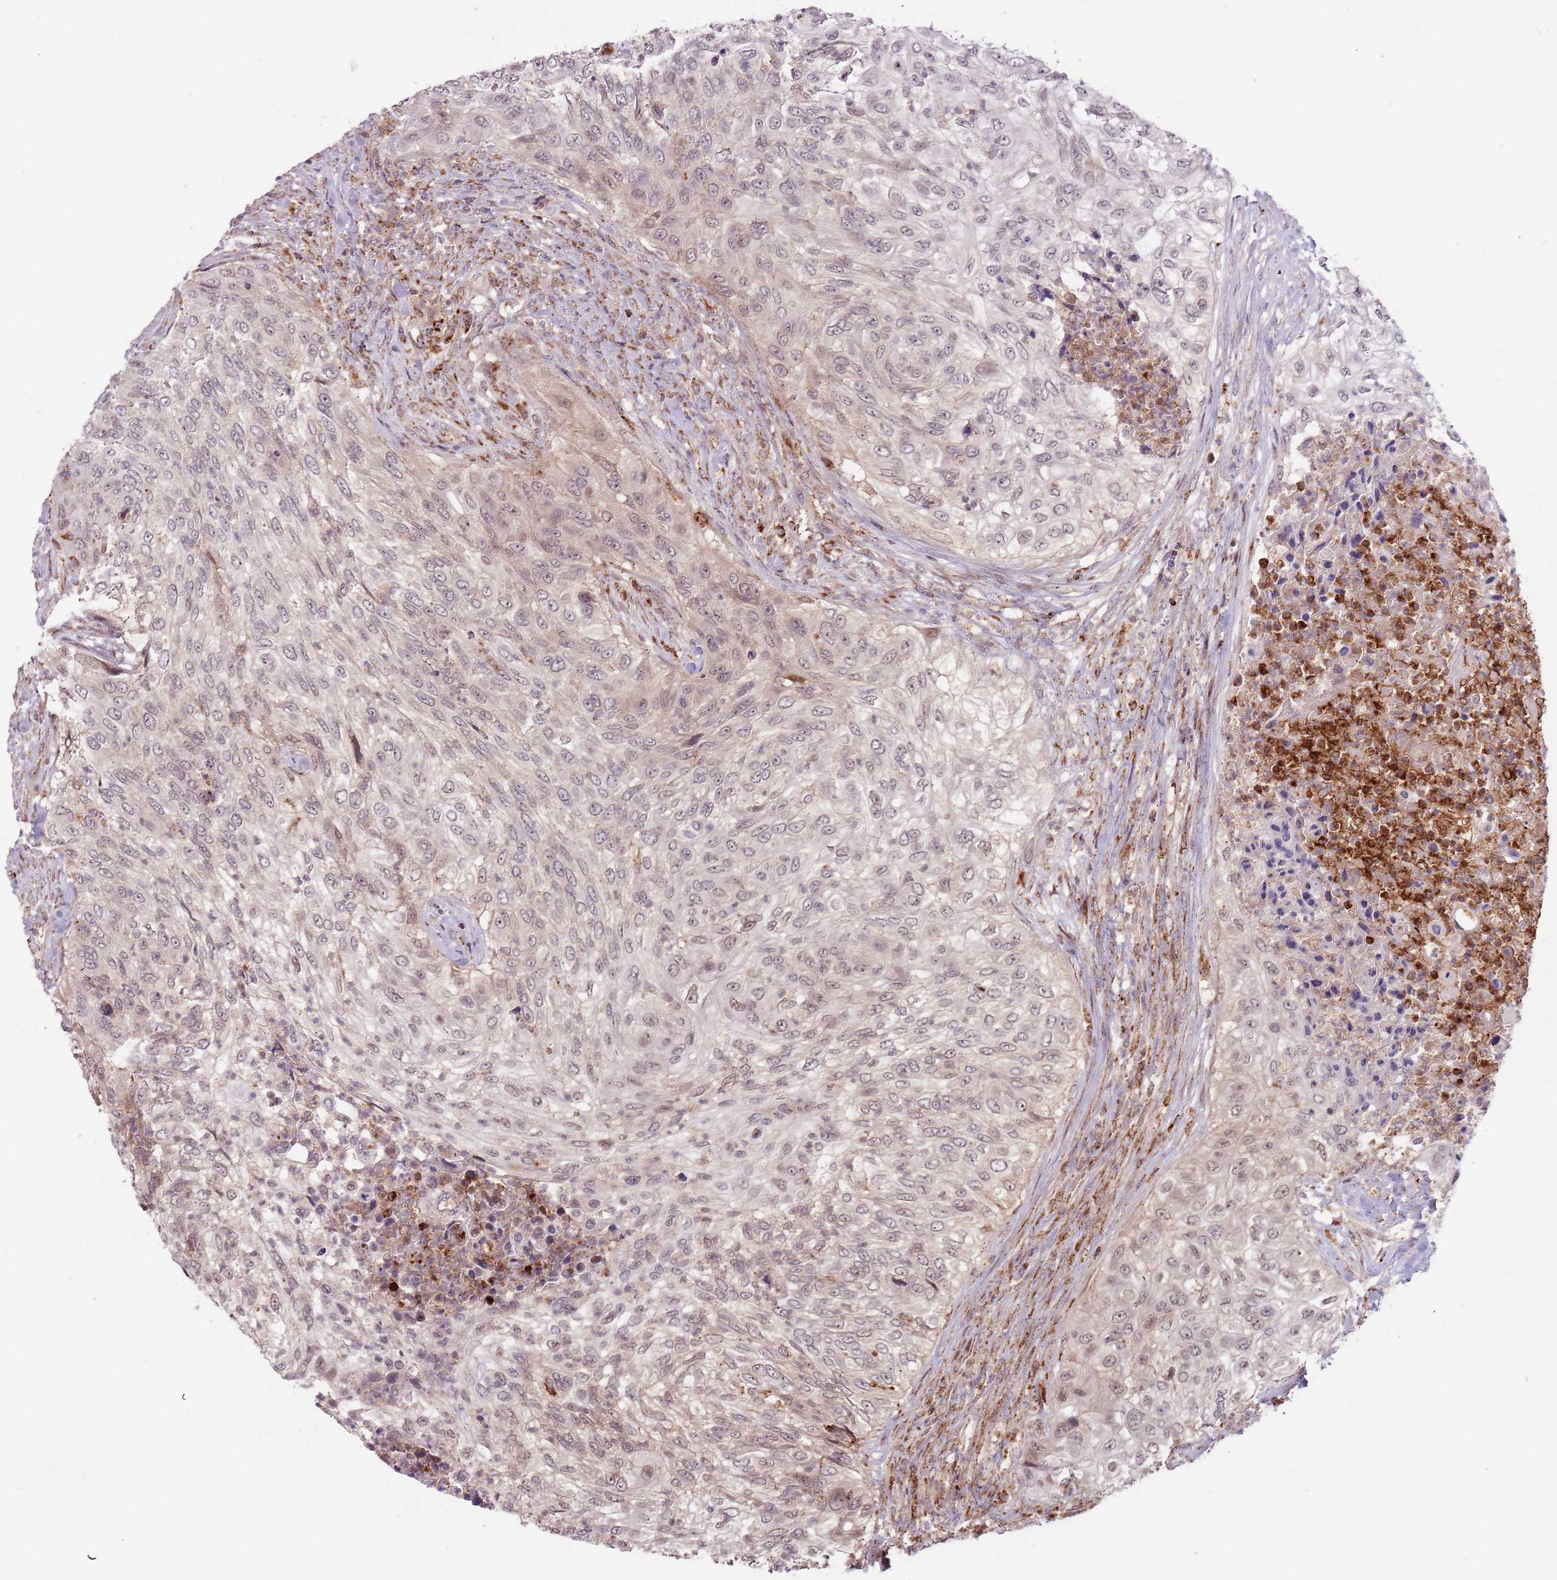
{"staining": {"intensity": "weak", "quantity": "<25%", "location": "cytoplasmic/membranous"}, "tissue": "urothelial cancer", "cell_type": "Tumor cells", "image_type": "cancer", "snomed": [{"axis": "morphology", "description": "Urothelial carcinoma, High grade"}, {"axis": "topography", "description": "Urinary bladder"}], "caption": "The immunohistochemistry photomicrograph has no significant staining in tumor cells of urothelial cancer tissue.", "gene": "ULK3", "patient": {"sex": "female", "age": 60}}